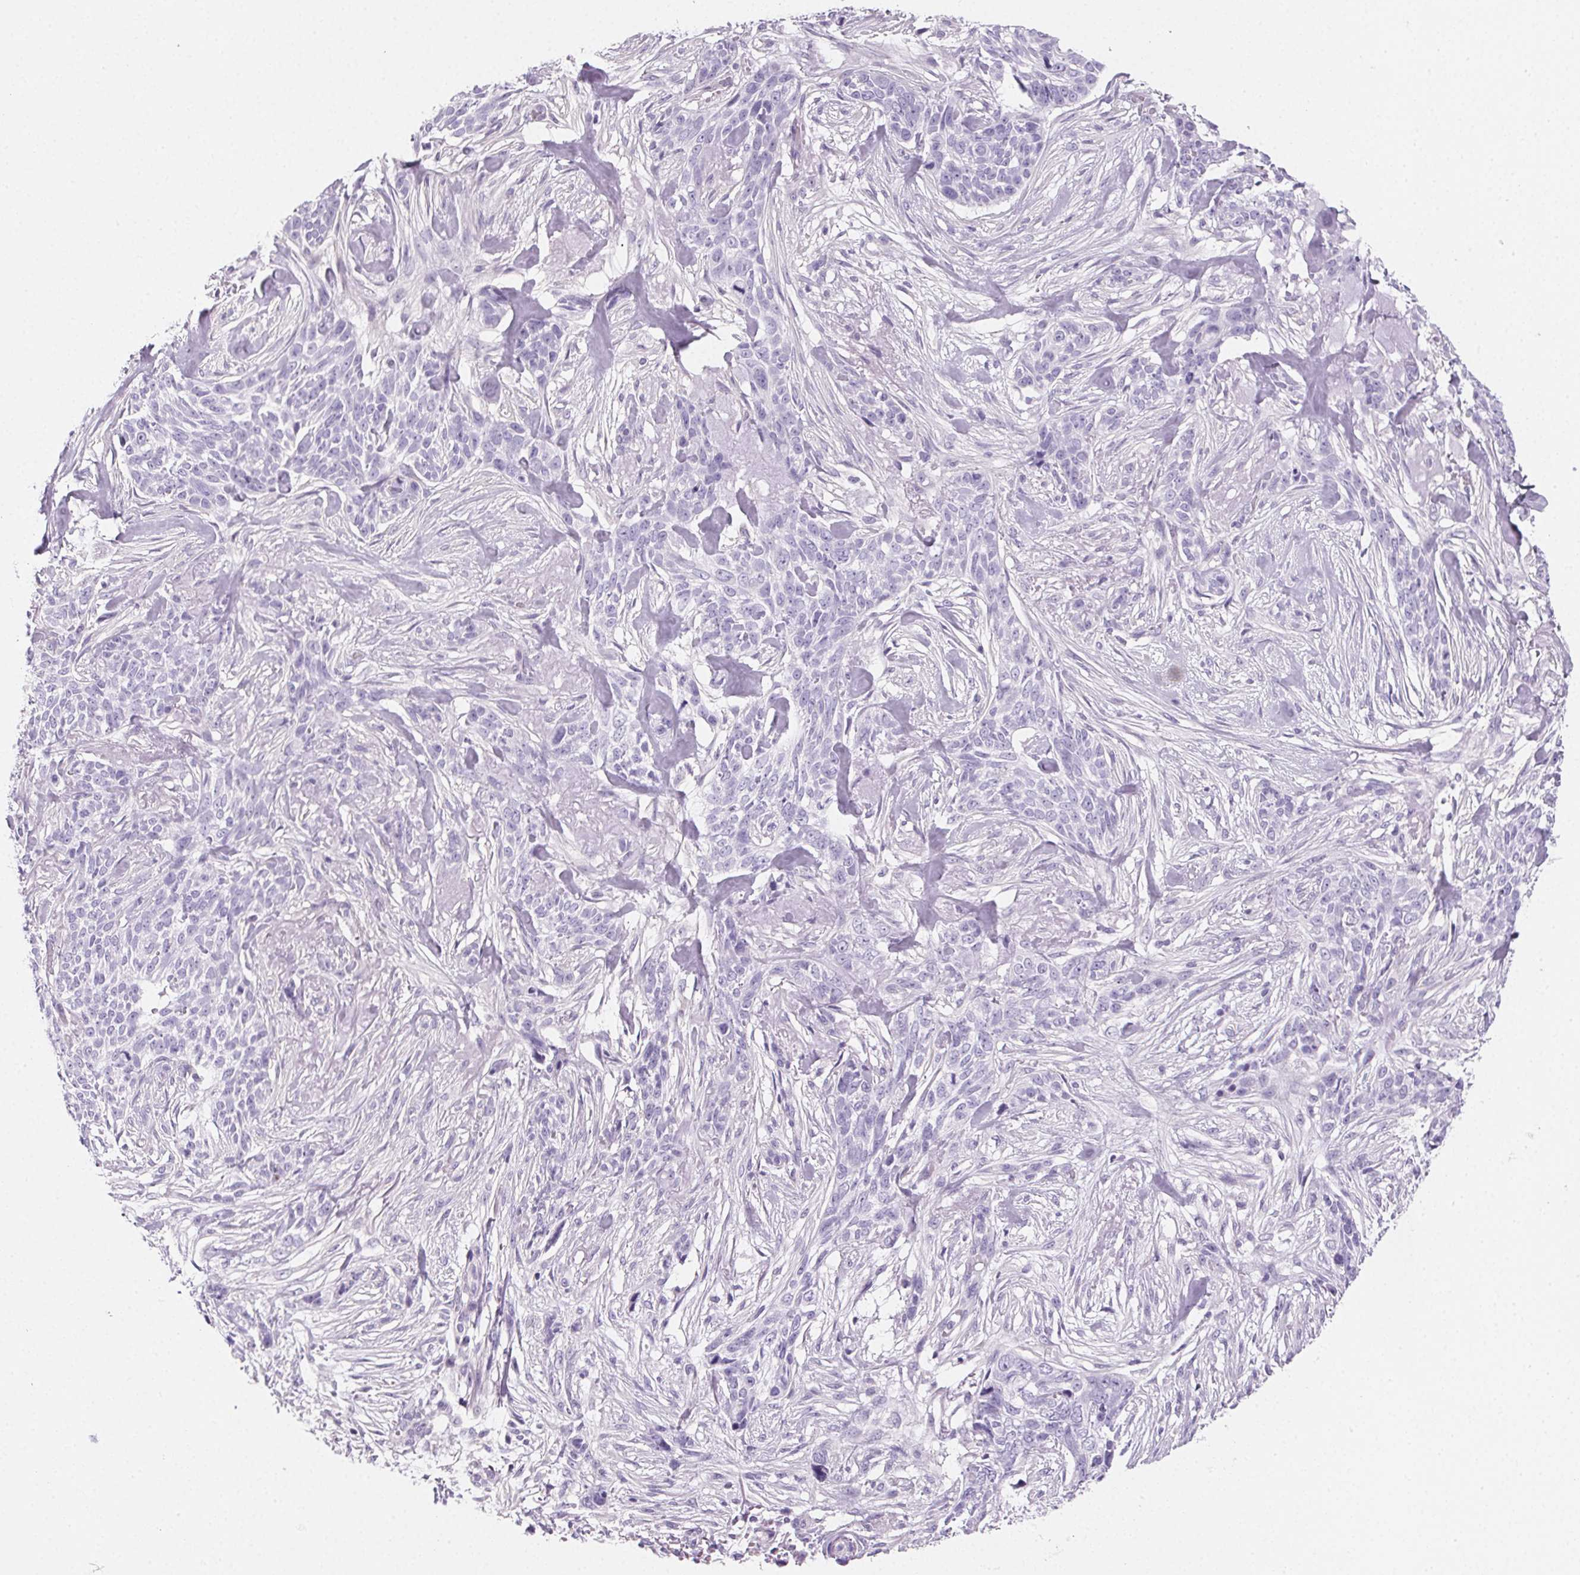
{"staining": {"intensity": "negative", "quantity": "none", "location": "none"}, "tissue": "skin cancer", "cell_type": "Tumor cells", "image_type": "cancer", "snomed": [{"axis": "morphology", "description": "Basal cell carcinoma"}, {"axis": "topography", "description": "Skin"}], "caption": "High magnification brightfield microscopy of skin basal cell carcinoma stained with DAB (3,3'-diaminobenzidine) (brown) and counterstained with hematoxylin (blue): tumor cells show no significant positivity. (Immunohistochemistry (ihc), brightfield microscopy, high magnification).", "gene": "PRSS3", "patient": {"sex": "male", "age": 74}}